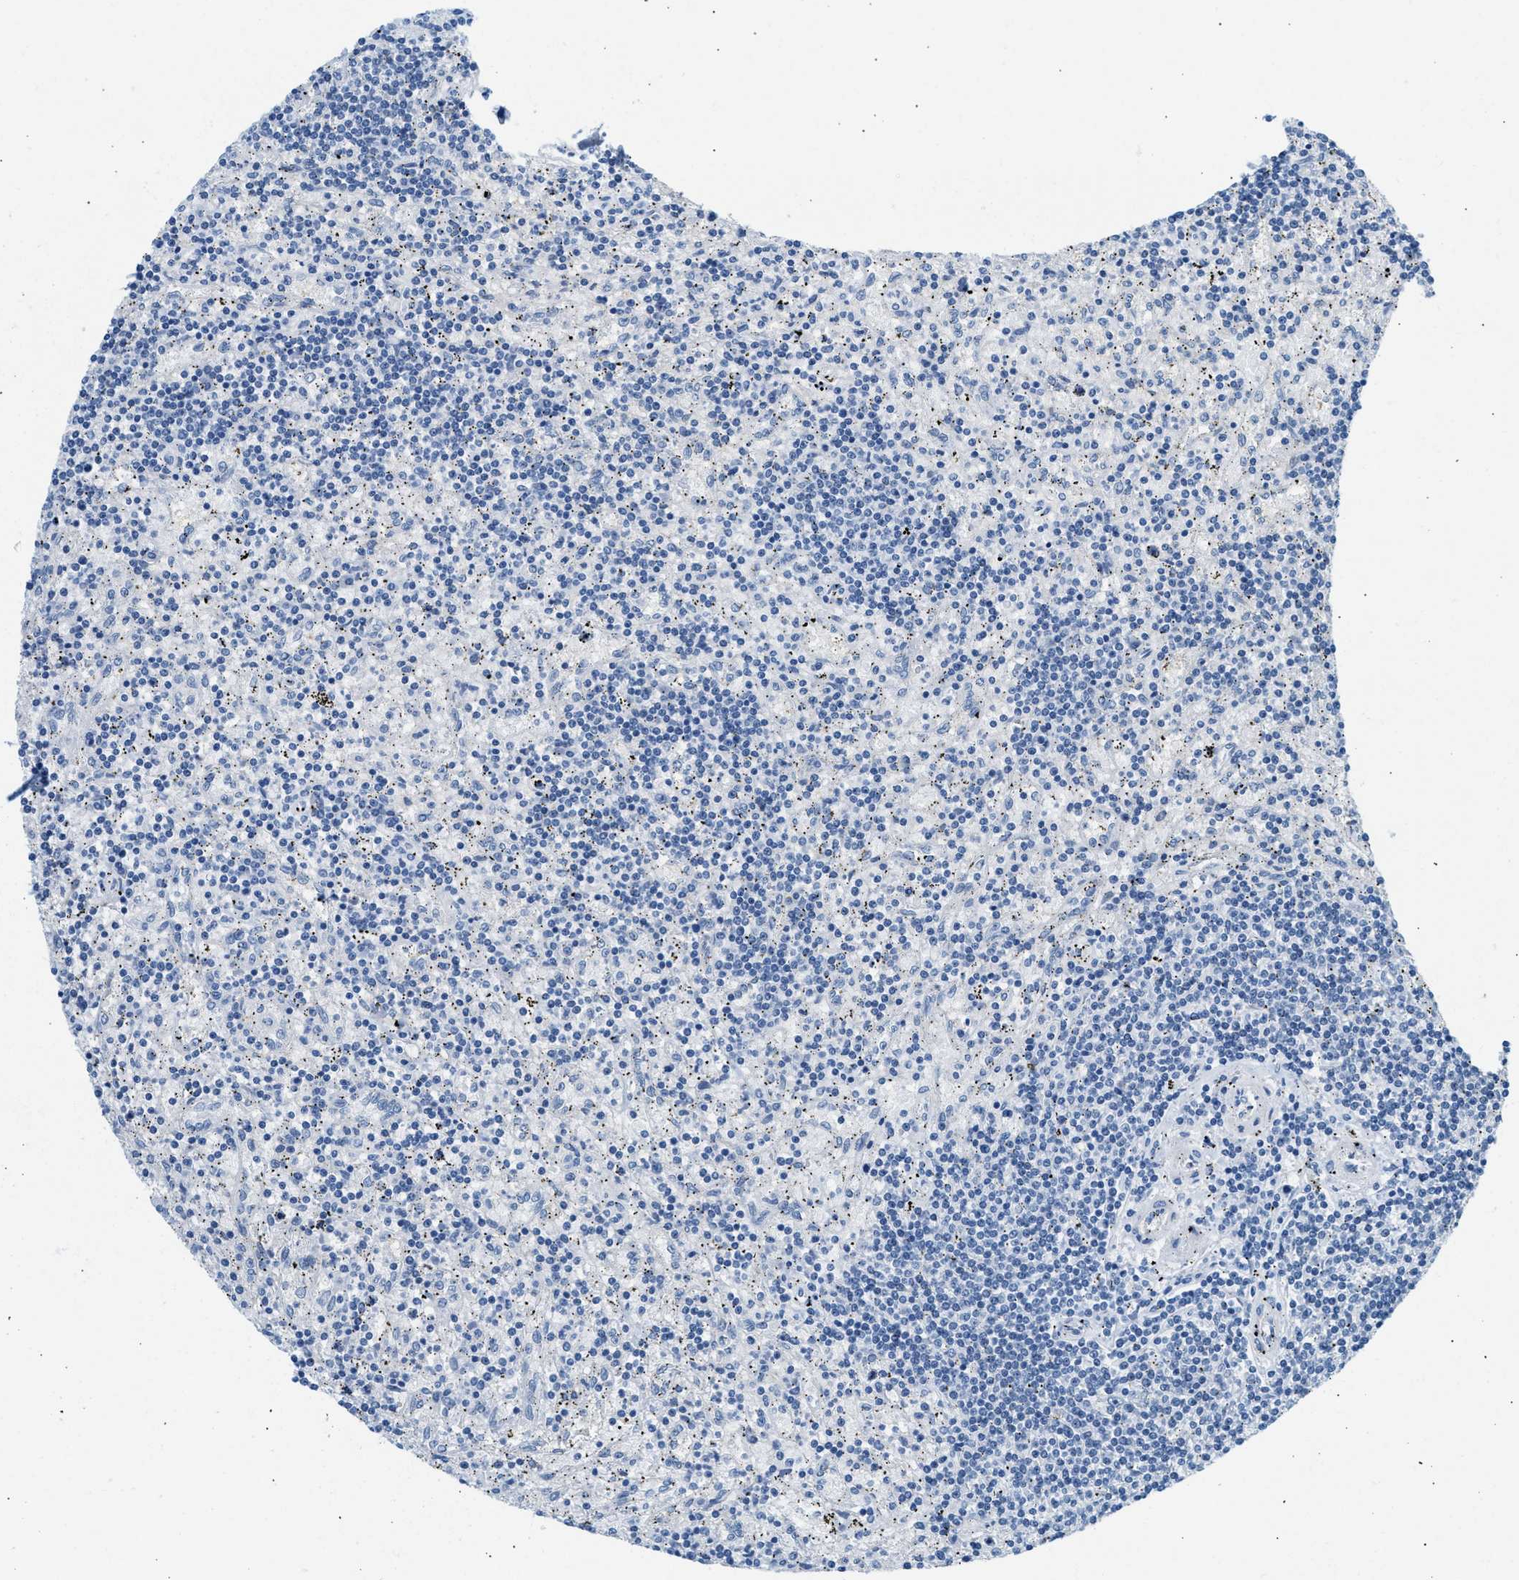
{"staining": {"intensity": "negative", "quantity": "none", "location": "none"}, "tissue": "lymphoma", "cell_type": "Tumor cells", "image_type": "cancer", "snomed": [{"axis": "morphology", "description": "Malignant lymphoma, non-Hodgkin's type, Low grade"}, {"axis": "topography", "description": "Spleen"}], "caption": "A high-resolution image shows immunohistochemistry (IHC) staining of lymphoma, which shows no significant expression in tumor cells. (DAB immunohistochemistry visualized using brightfield microscopy, high magnification).", "gene": "SPAM1", "patient": {"sex": "male", "age": 76}}